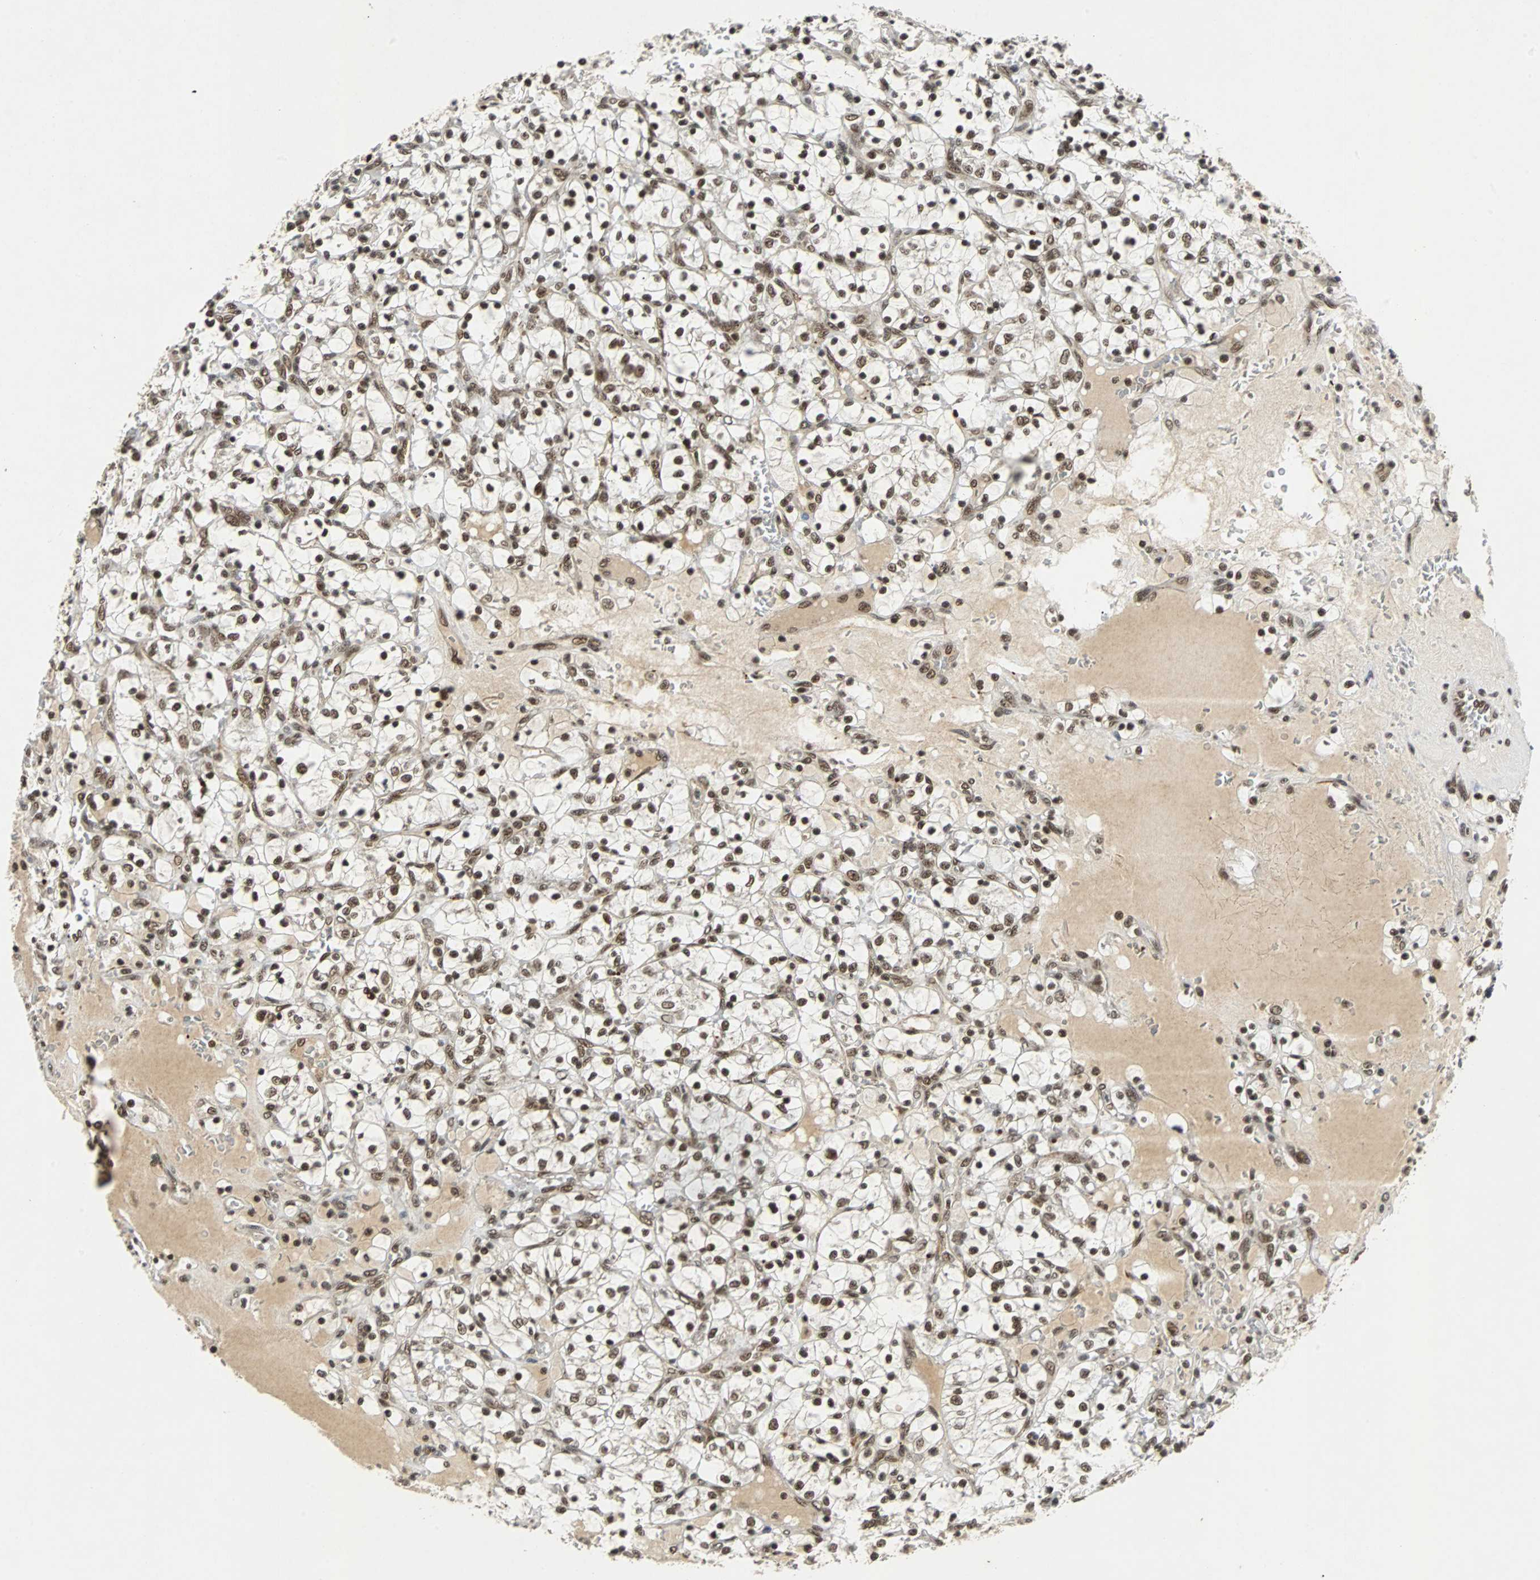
{"staining": {"intensity": "strong", "quantity": ">75%", "location": "nuclear"}, "tissue": "renal cancer", "cell_type": "Tumor cells", "image_type": "cancer", "snomed": [{"axis": "morphology", "description": "Adenocarcinoma, NOS"}, {"axis": "topography", "description": "Kidney"}], "caption": "Protein expression analysis of human renal cancer (adenocarcinoma) reveals strong nuclear expression in about >75% of tumor cells.", "gene": "TAF5", "patient": {"sex": "female", "age": 69}}